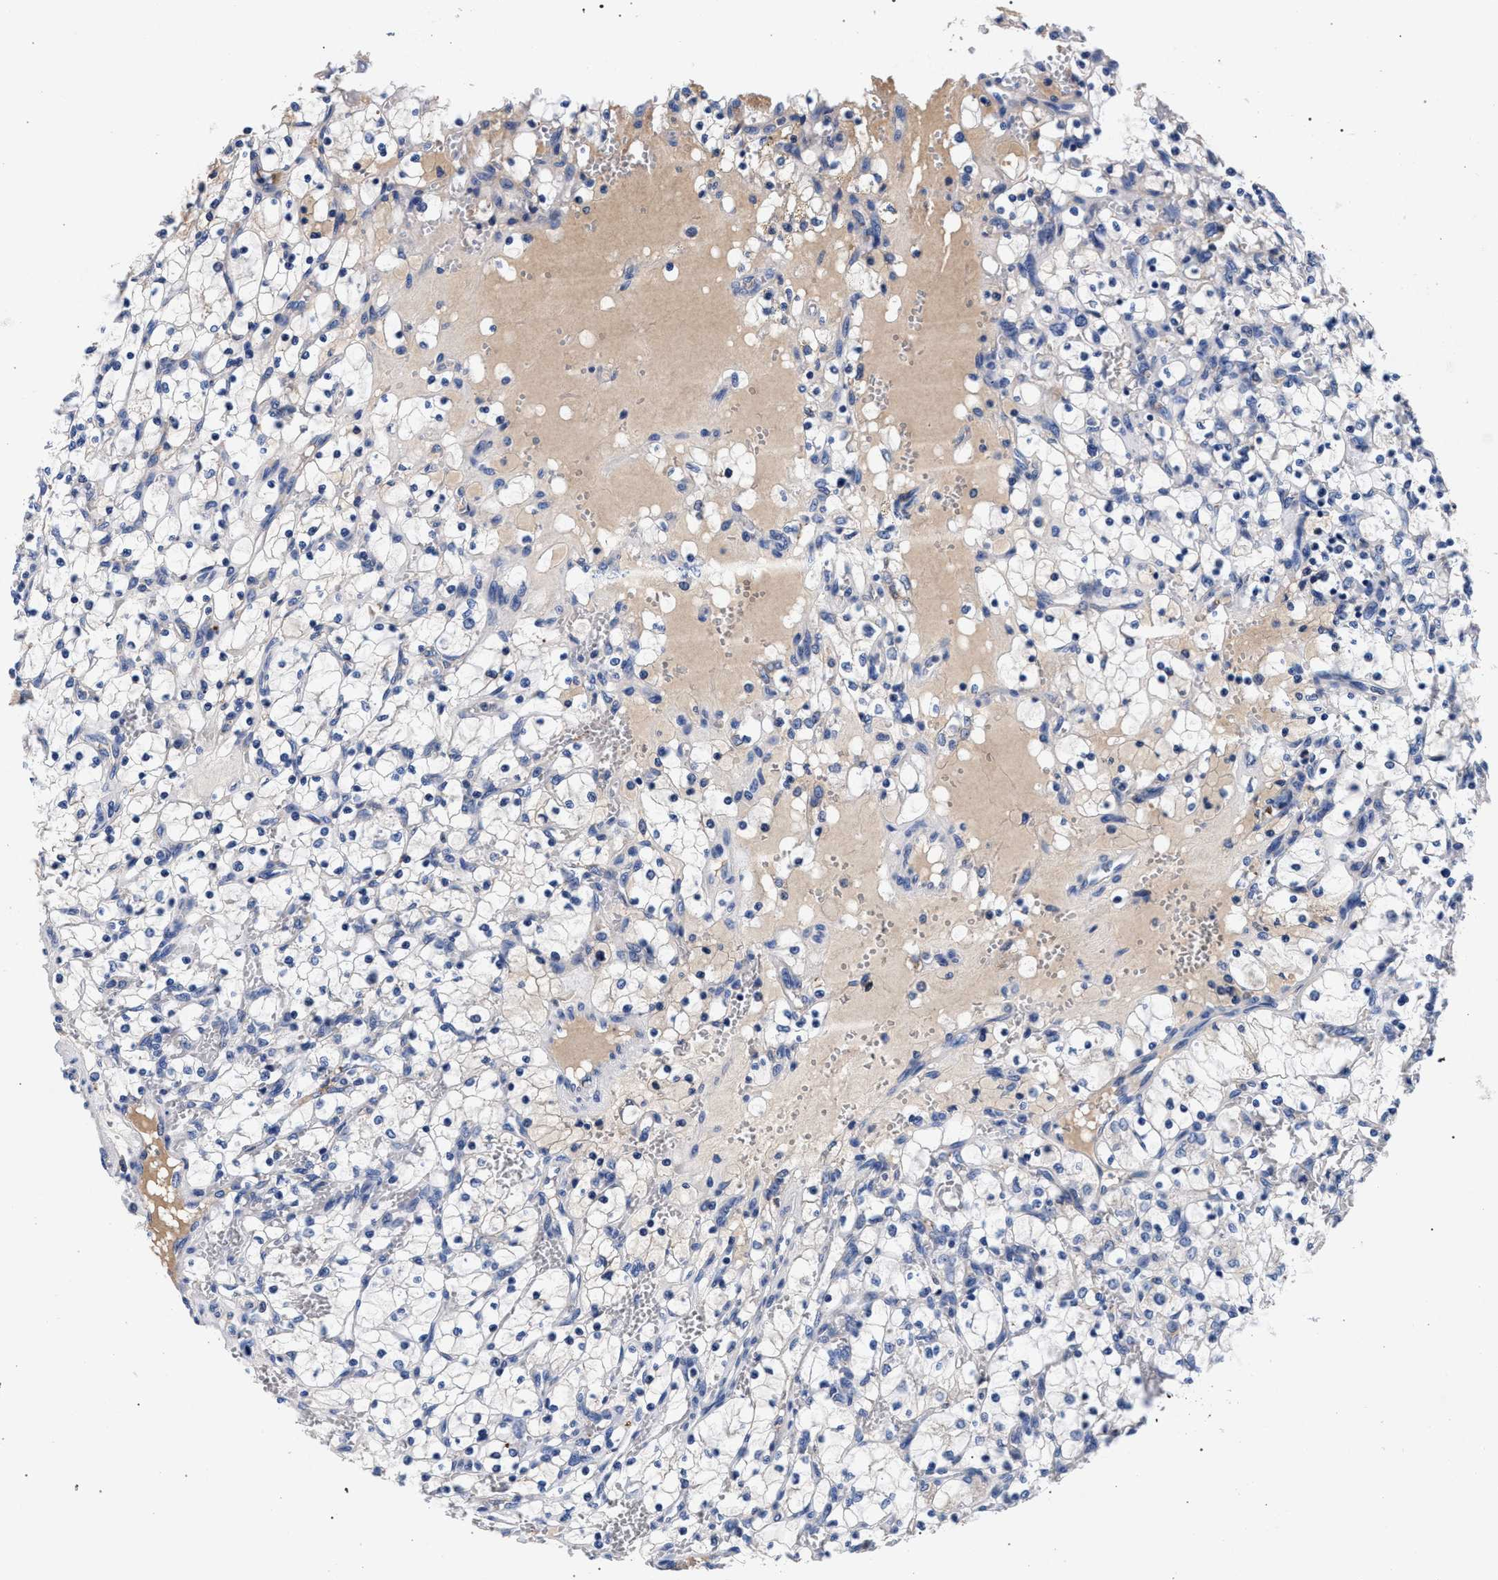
{"staining": {"intensity": "negative", "quantity": "none", "location": "none"}, "tissue": "renal cancer", "cell_type": "Tumor cells", "image_type": "cancer", "snomed": [{"axis": "morphology", "description": "Adenocarcinoma, NOS"}, {"axis": "topography", "description": "Kidney"}], "caption": "This is an immunohistochemistry image of human adenocarcinoma (renal). There is no staining in tumor cells.", "gene": "ACOX1", "patient": {"sex": "female", "age": 69}}